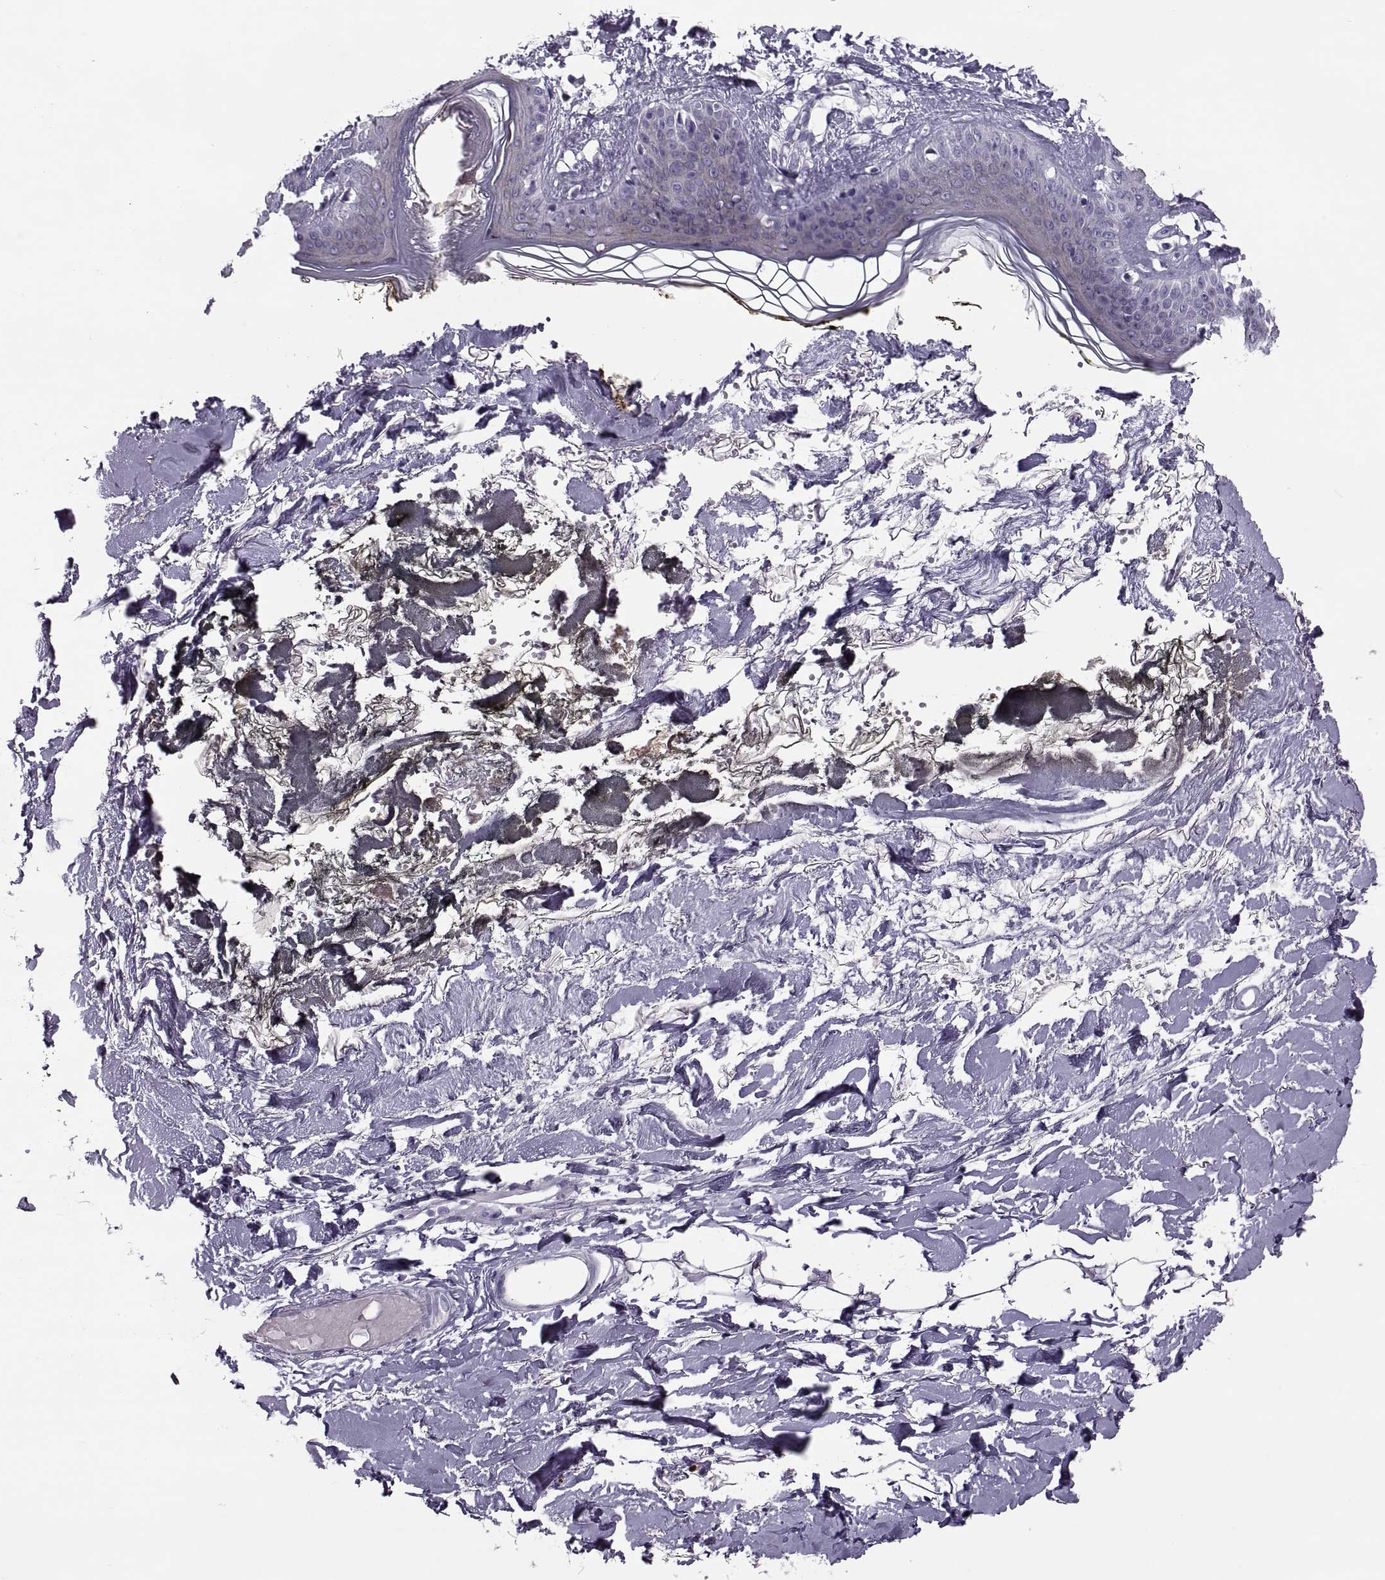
{"staining": {"intensity": "negative", "quantity": "none", "location": "none"}, "tissue": "skin", "cell_type": "Fibroblasts", "image_type": "normal", "snomed": [{"axis": "morphology", "description": "Normal tissue, NOS"}, {"axis": "topography", "description": "Skin"}], "caption": "The photomicrograph exhibits no staining of fibroblasts in unremarkable skin. Brightfield microscopy of immunohistochemistry stained with DAB (brown) and hematoxylin (blue), captured at high magnification.", "gene": "MAGEB1", "patient": {"sex": "female", "age": 34}}